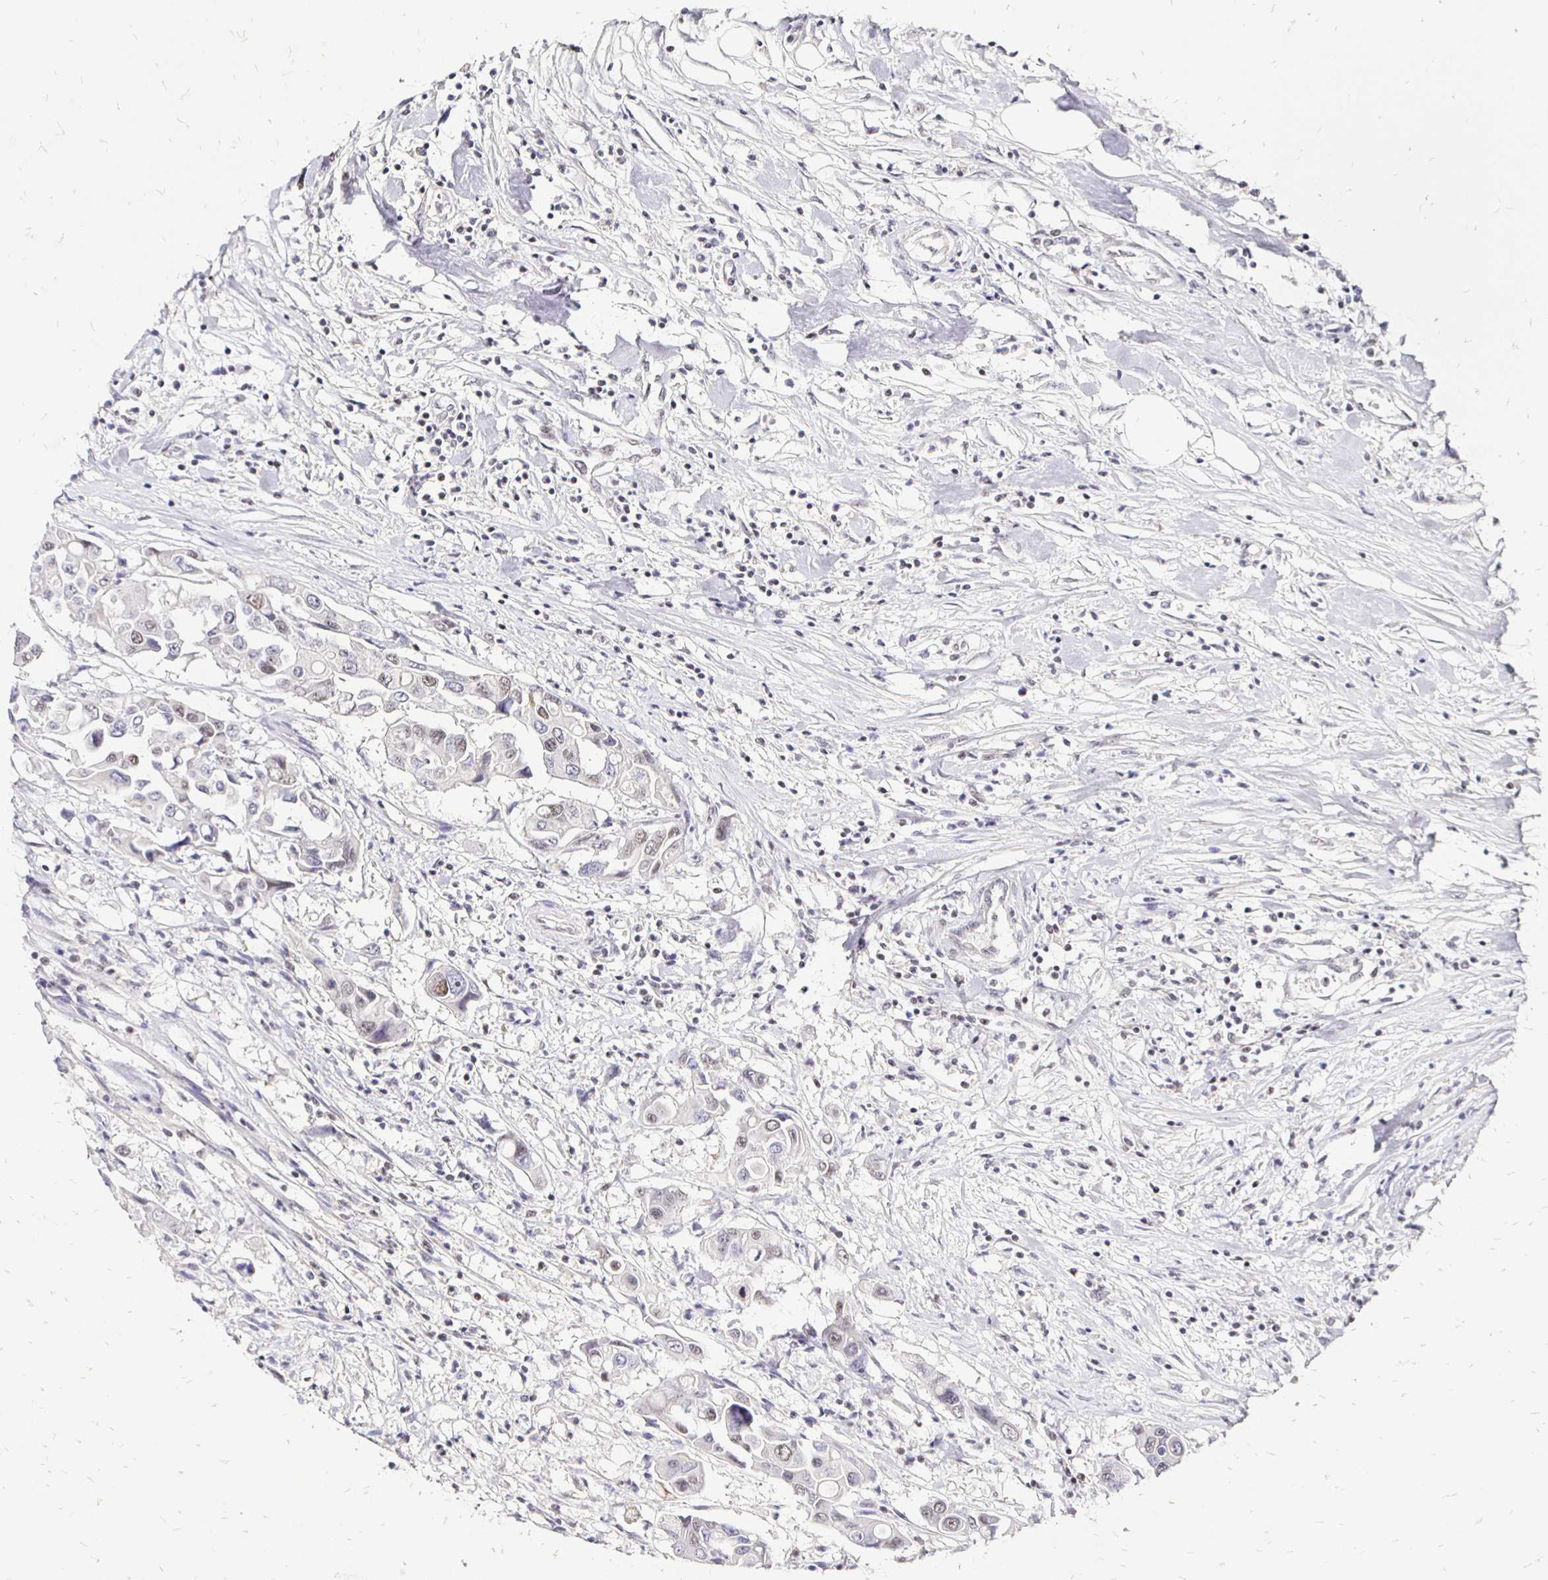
{"staining": {"intensity": "moderate", "quantity": "25%-75%", "location": "nuclear"}, "tissue": "colorectal cancer", "cell_type": "Tumor cells", "image_type": "cancer", "snomed": [{"axis": "morphology", "description": "Adenocarcinoma, NOS"}, {"axis": "topography", "description": "Colon"}], "caption": "A medium amount of moderate nuclear expression is identified in approximately 25%-75% of tumor cells in adenocarcinoma (colorectal) tissue. The protein of interest is stained brown, and the nuclei are stained in blue (DAB (3,3'-diaminobenzidine) IHC with brightfield microscopy, high magnification).", "gene": "SIN3A", "patient": {"sex": "male", "age": 77}}